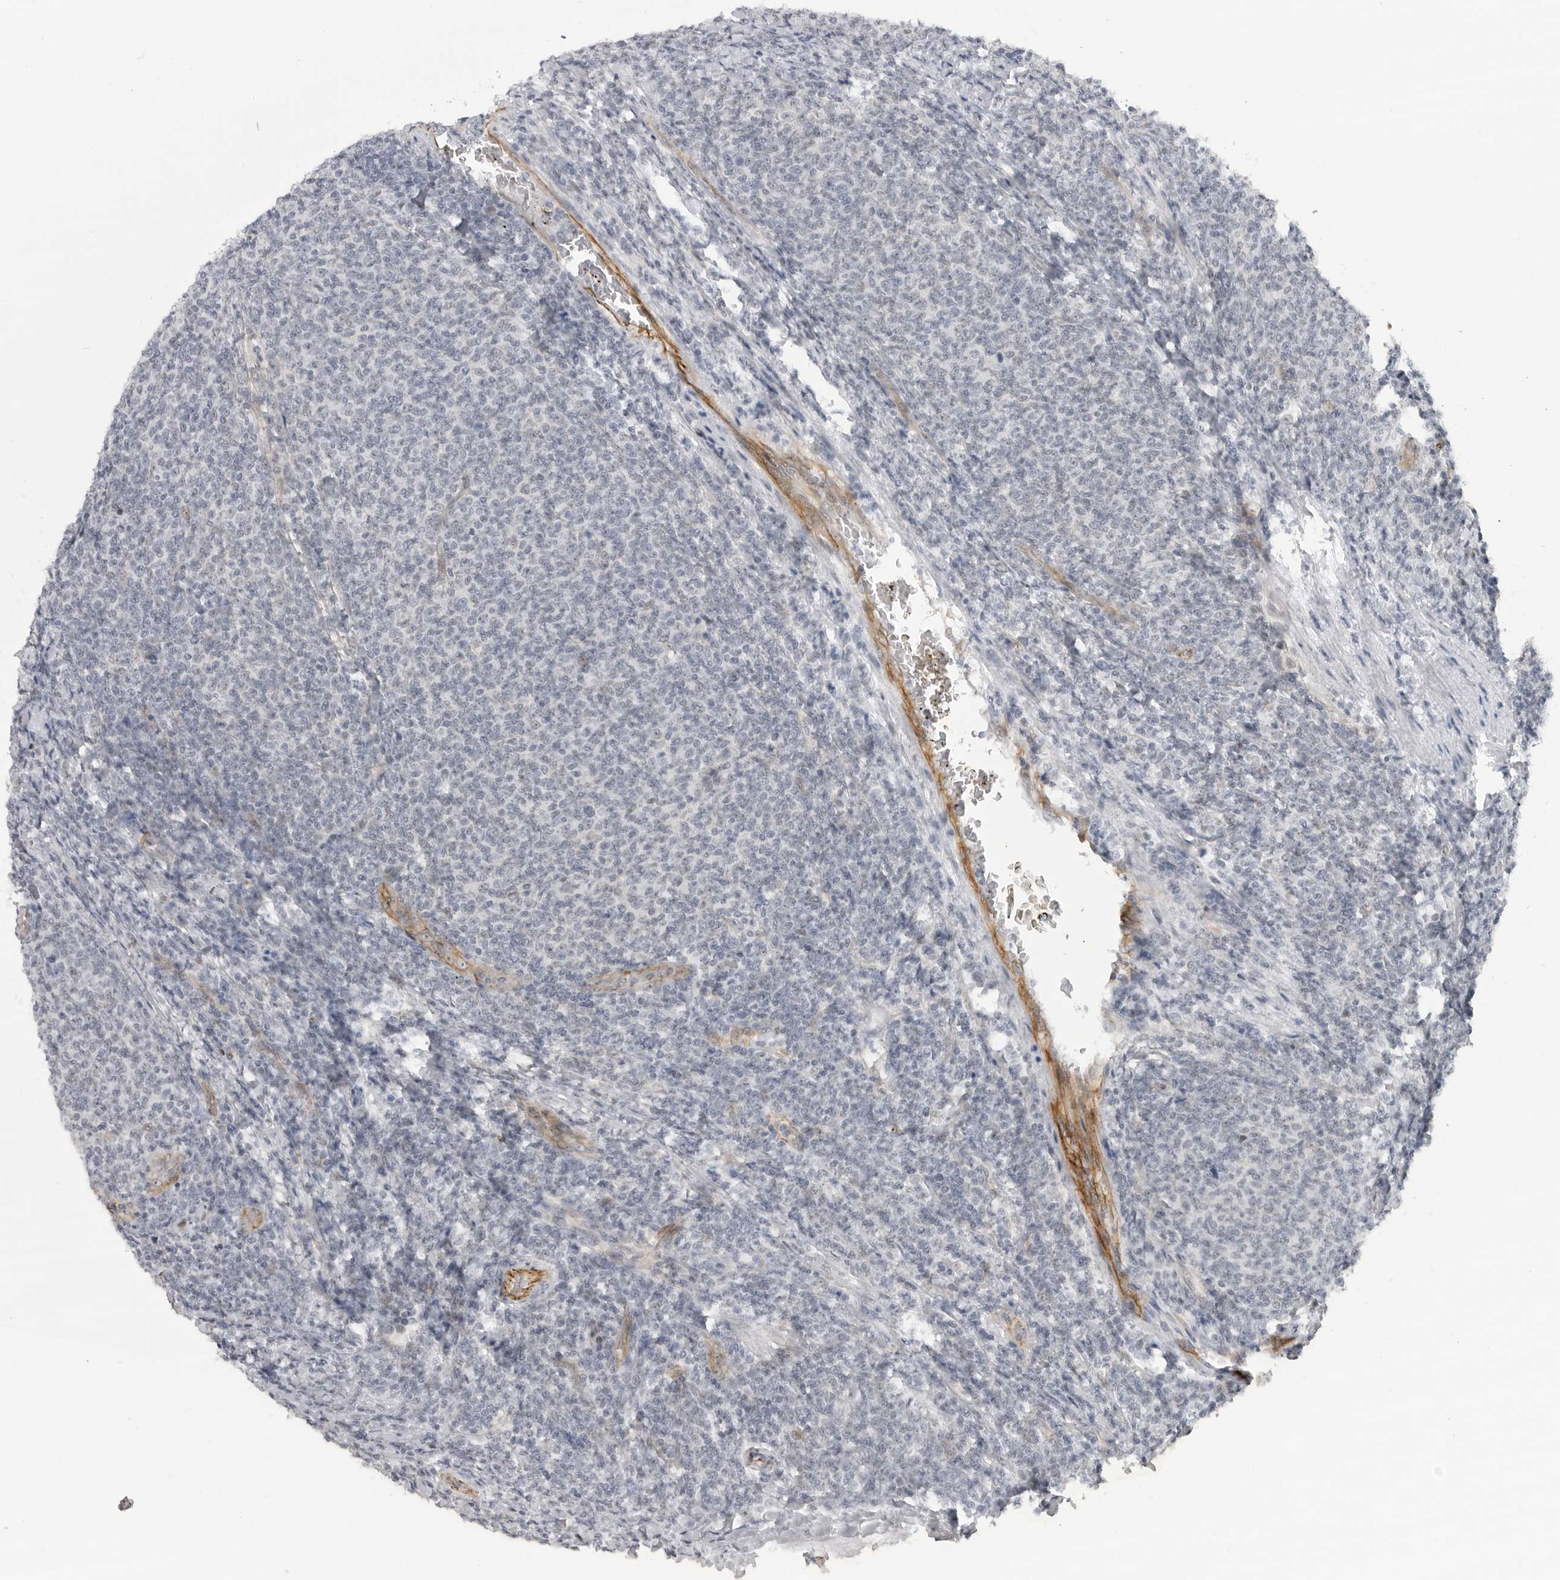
{"staining": {"intensity": "negative", "quantity": "none", "location": "none"}, "tissue": "lymphoma", "cell_type": "Tumor cells", "image_type": "cancer", "snomed": [{"axis": "morphology", "description": "Malignant lymphoma, non-Hodgkin's type, Low grade"}, {"axis": "topography", "description": "Lymph node"}], "caption": "Malignant lymphoma, non-Hodgkin's type (low-grade) was stained to show a protein in brown. There is no significant expression in tumor cells.", "gene": "CEP295NL", "patient": {"sex": "male", "age": 66}}